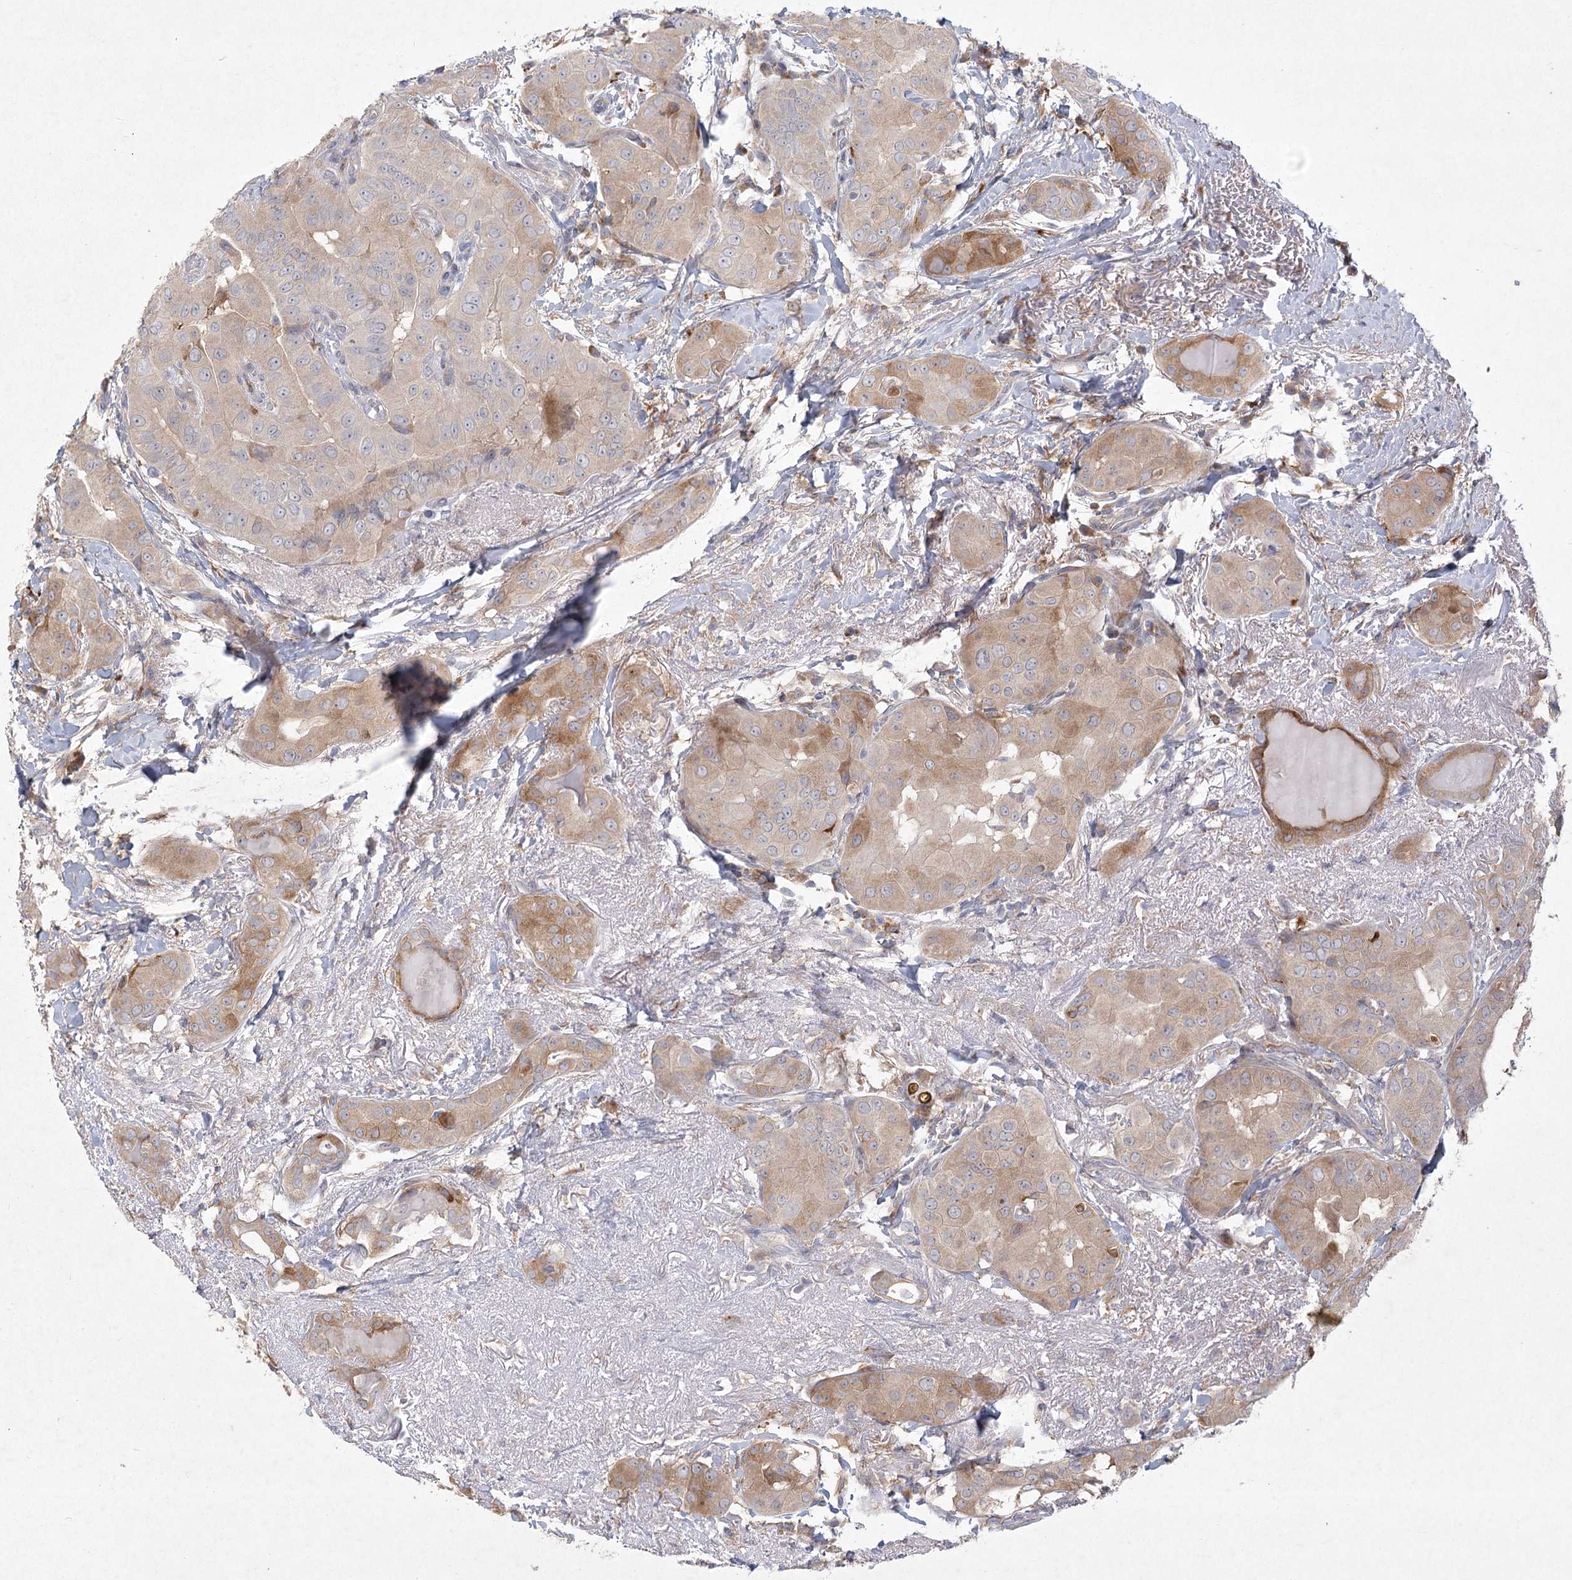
{"staining": {"intensity": "moderate", "quantity": "25%-75%", "location": "cytoplasmic/membranous"}, "tissue": "thyroid cancer", "cell_type": "Tumor cells", "image_type": "cancer", "snomed": [{"axis": "morphology", "description": "Papillary adenocarcinoma, NOS"}, {"axis": "topography", "description": "Thyroid gland"}], "caption": "Thyroid cancer (papillary adenocarcinoma) tissue reveals moderate cytoplasmic/membranous staining in approximately 25%-75% of tumor cells, visualized by immunohistochemistry.", "gene": "FAM110C", "patient": {"sex": "male", "age": 33}}